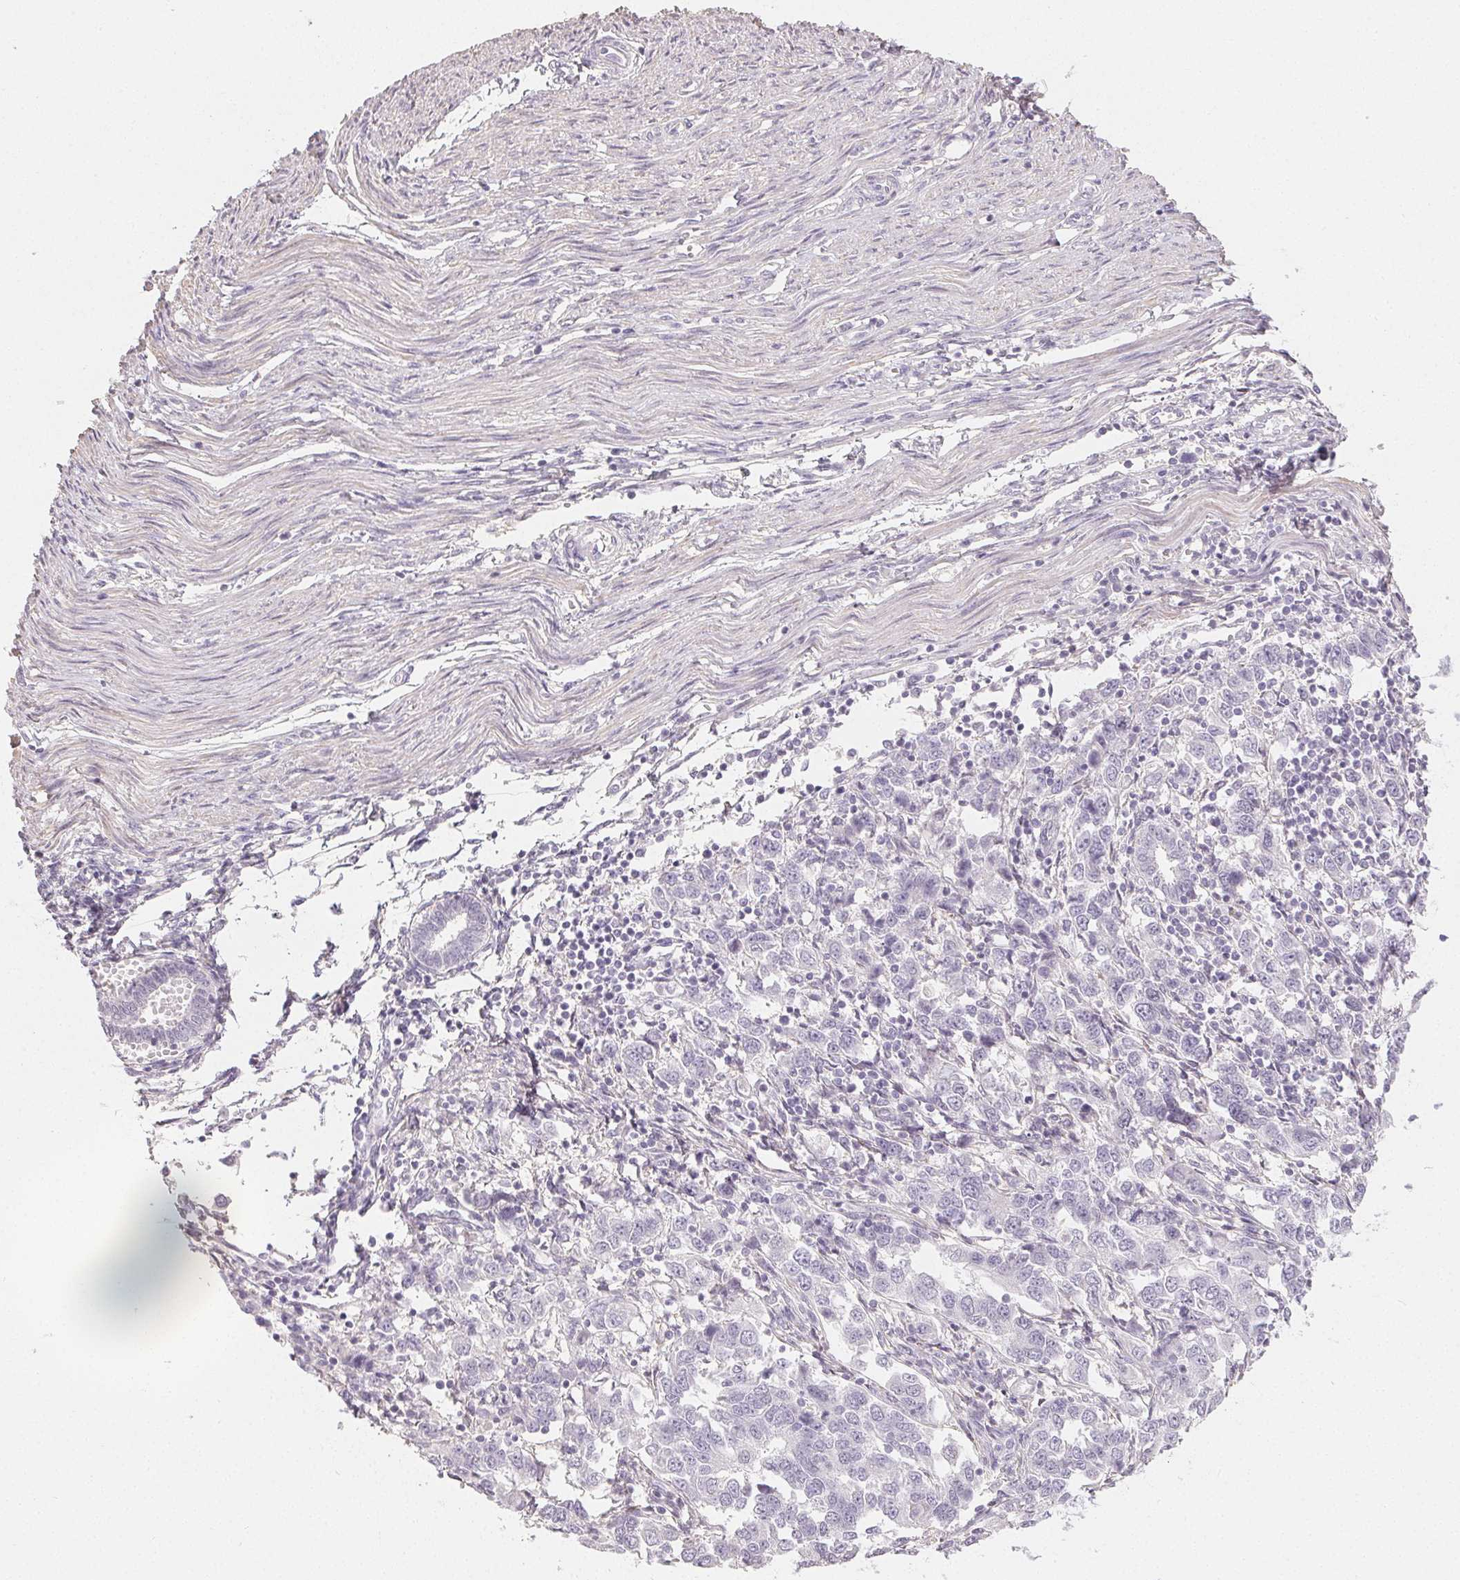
{"staining": {"intensity": "negative", "quantity": "none", "location": "none"}, "tissue": "endometrial cancer", "cell_type": "Tumor cells", "image_type": "cancer", "snomed": [{"axis": "morphology", "description": "Adenocarcinoma, NOS"}, {"axis": "topography", "description": "Endometrium"}], "caption": "Immunohistochemical staining of endometrial cancer (adenocarcinoma) displays no significant staining in tumor cells.", "gene": "TMEM174", "patient": {"sex": "female", "age": 43}}